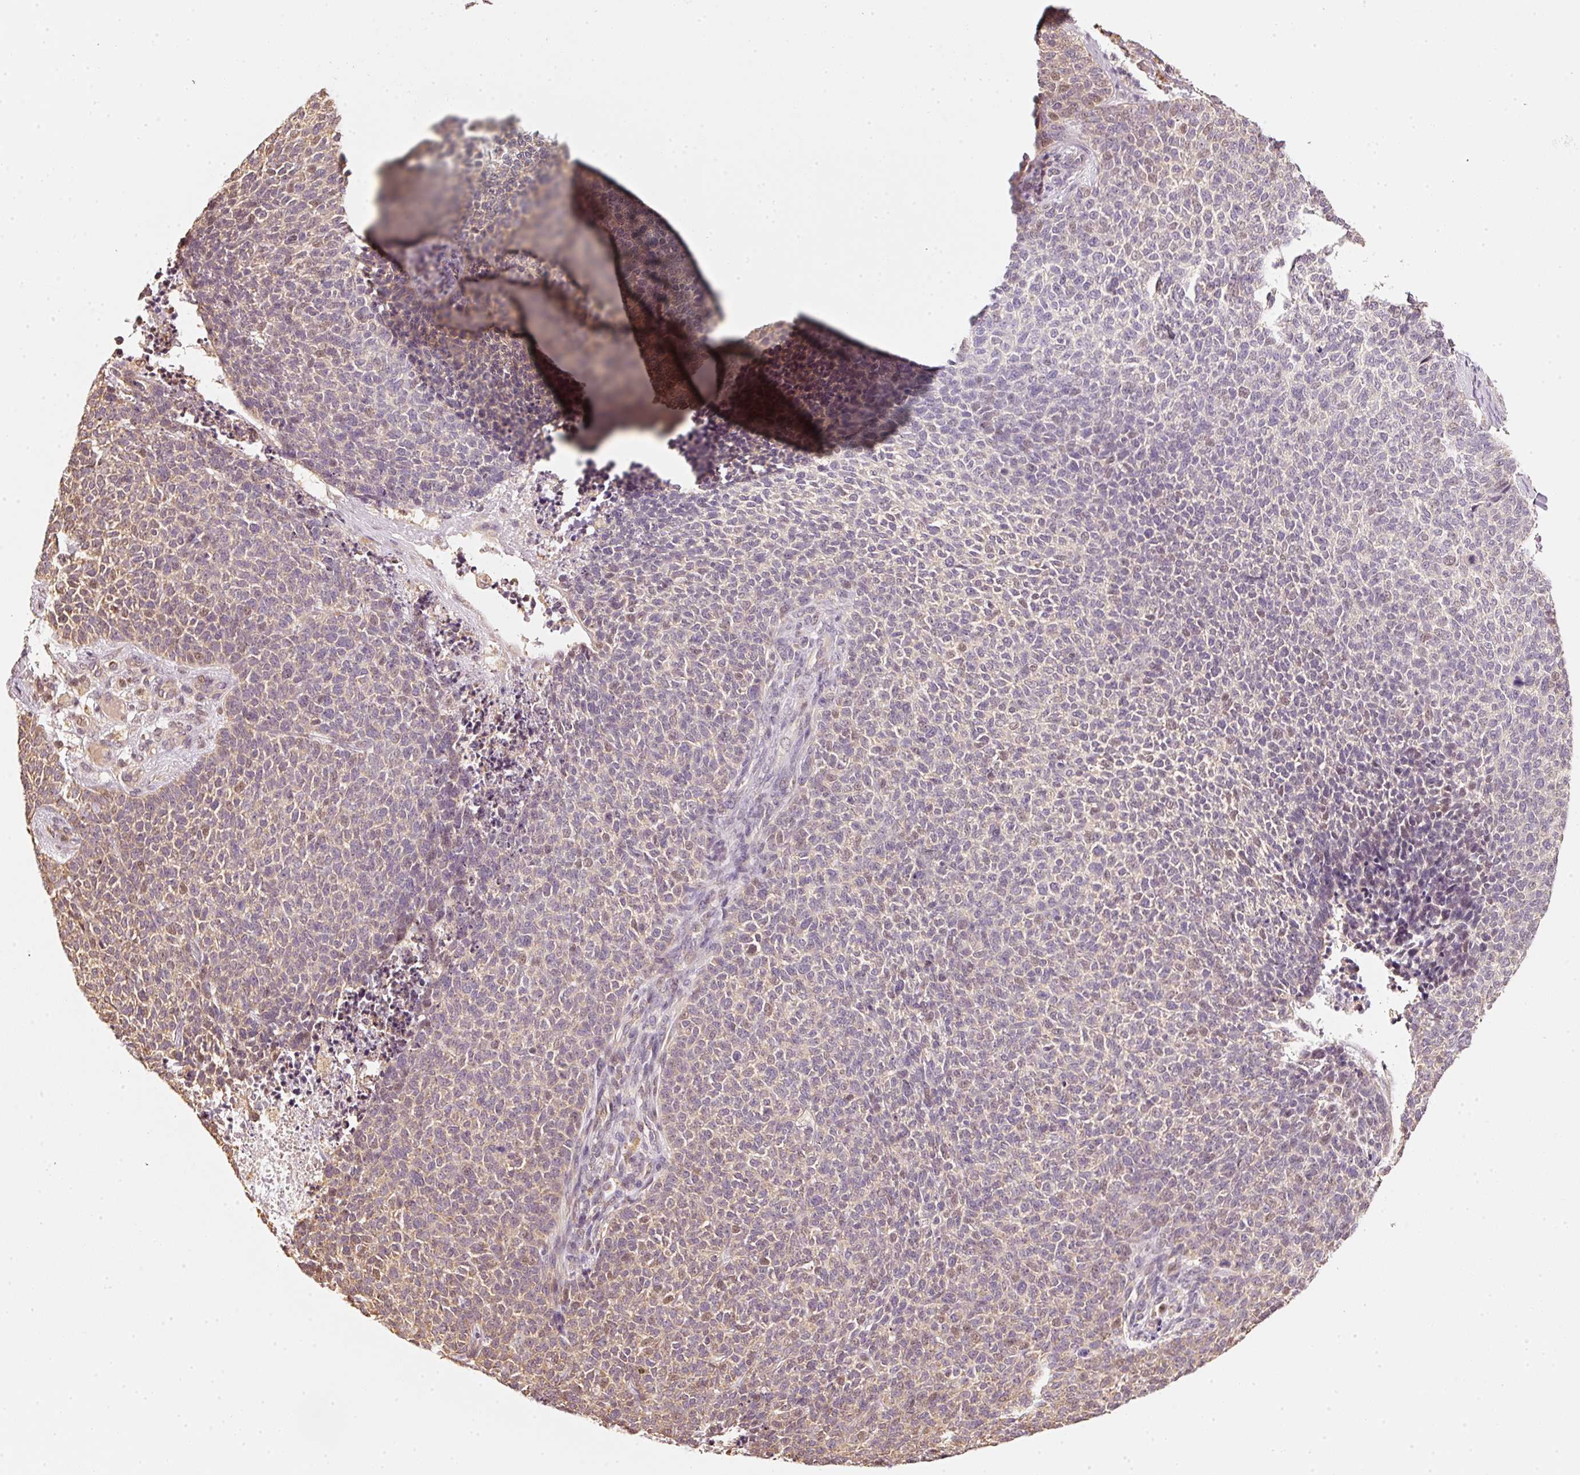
{"staining": {"intensity": "moderate", "quantity": "<25%", "location": "nuclear"}, "tissue": "skin cancer", "cell_type": "Tumor cells", "image_type": "cancer", "snomed": [{"axis": "morphology", "description": "Basal cell carcinoma"}, {"axis": "topography", "description": "Skin"}], "caption": "High-magnification brightfield microscopy of basal cell carcinoma (skin) stained with DAB (3,3'-diaminobenzidine) (brown) and counterstained with hematoxylin (blue). tumor cells exhibit moderate nuclear expression is seen in about<25% of cells. (DAB IHC, brown staining for protein, blue staining for nuclei).", "gene": "RAB35", "patient": {"sex": "female", "age": 84}}